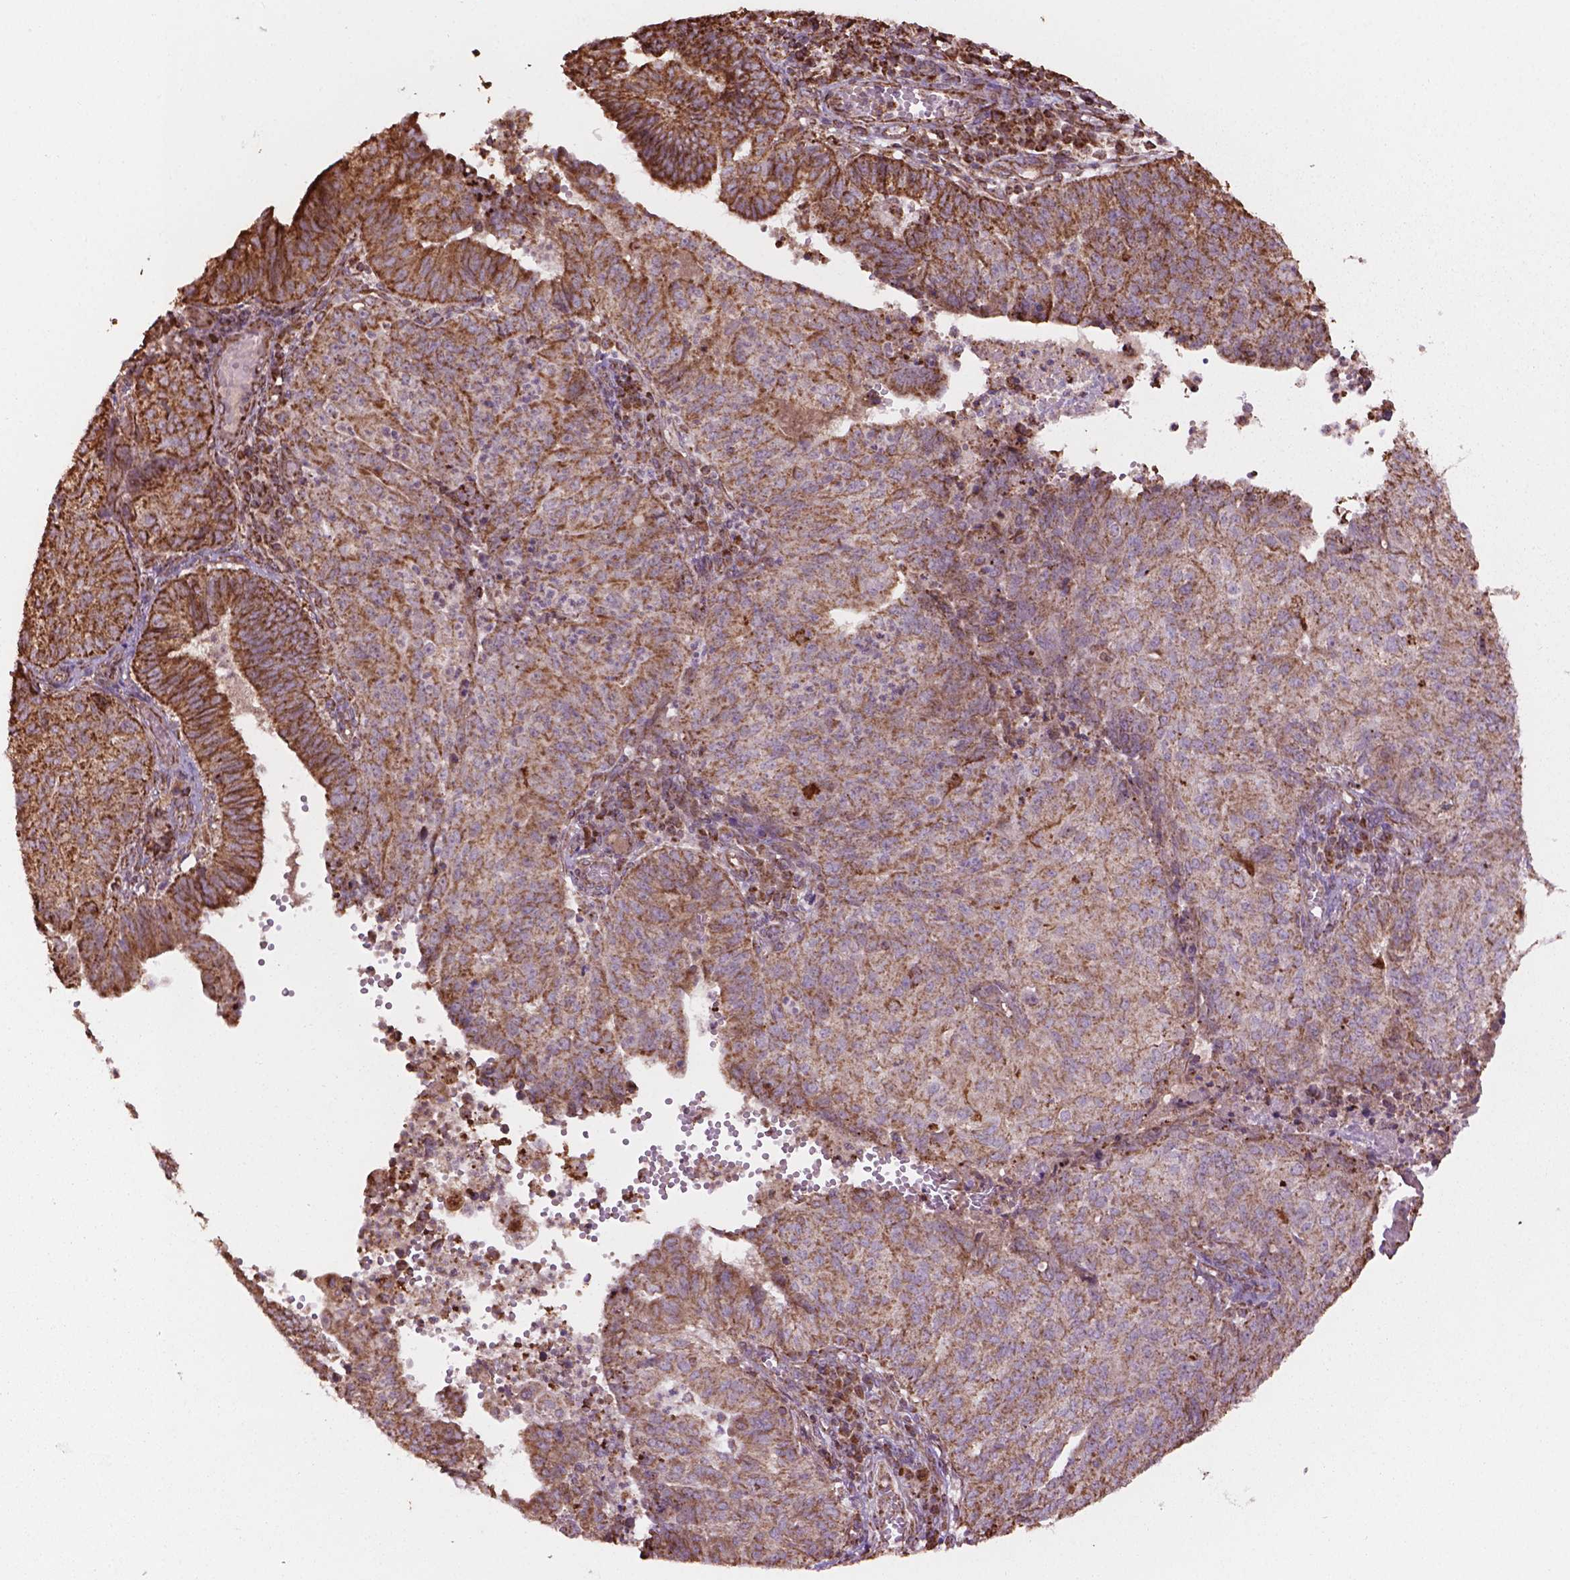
{"staining": {"intensity": "moderate", "quantity": "25%-75%", "location": "cytoplasmic/membranous"}, "tissue": "endometrial cancer", "cell_type": "Tumor cells", "image_type": "cancer", "snomed": [{"axis": "morphology", "description": "Adenocarcinoma, NOS"}, {"axis": "topography", "description": "Endometrium"}], "caption": "Human endometrial cancer (adenocarcinoma) stained with a protein marker exhibits moderate staining in tumor cells.", "gene": "HS3ST3A1", "patient": {"sex": "female", "age": 82}}